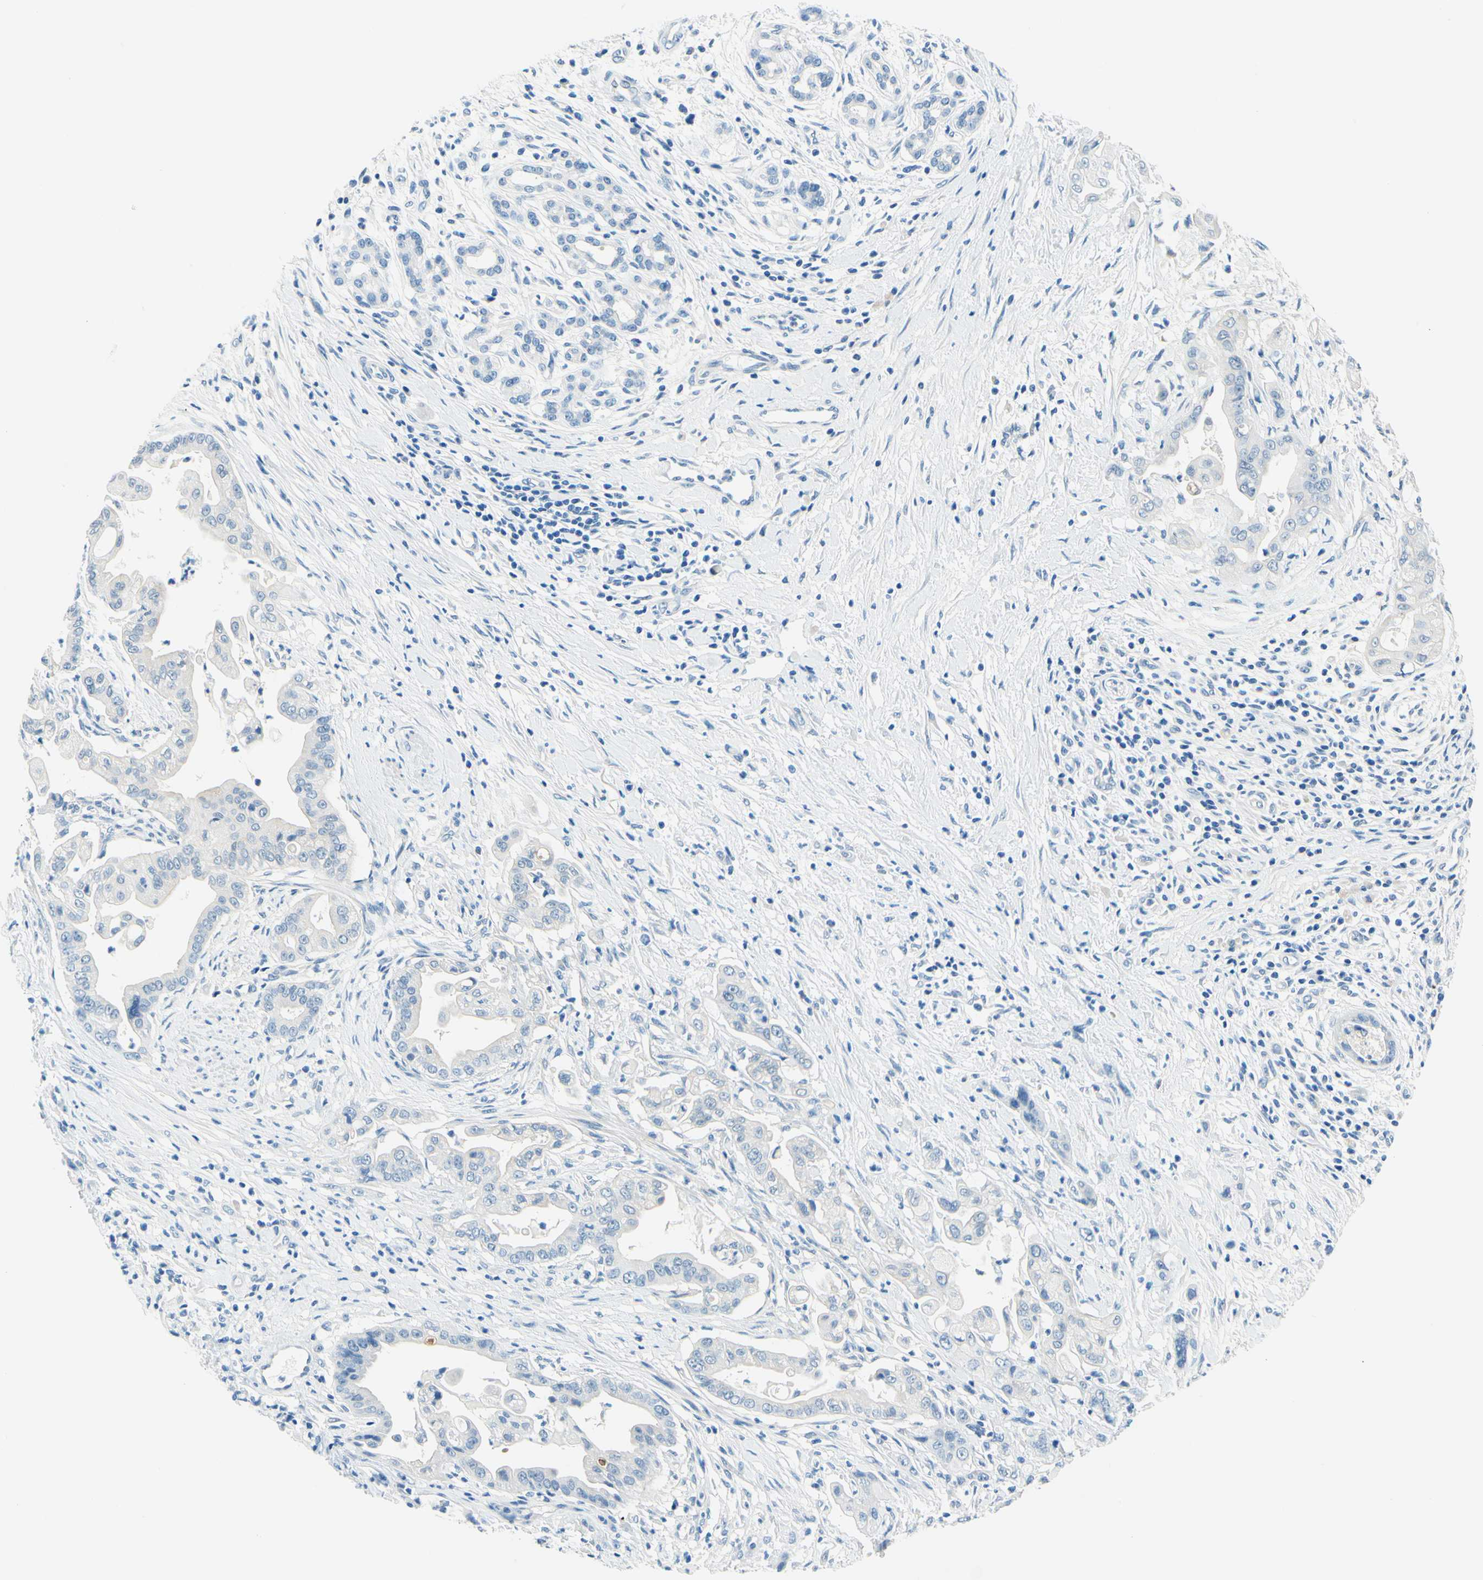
{"staining": {"intensity": "negative", "quantity": "none", "location": "none"}, "tissue": "pancreatic cancer", "cell_type": "Tumor cells", "image_type": "cancer", "snomed": [{"axis": "morphology", "description": "Adenocarcinoma, NOS"}, {"axis": "topography", "description": "Pancreas"}], "caption": "Immunohistochemistry (IHC) of pancreatic cancer reveals no positivity in tumor cells. (IHC, brightfield microscopy, high magnification).", "gene": "PASD1", "patient": {"sex": "female", "age": 75}}